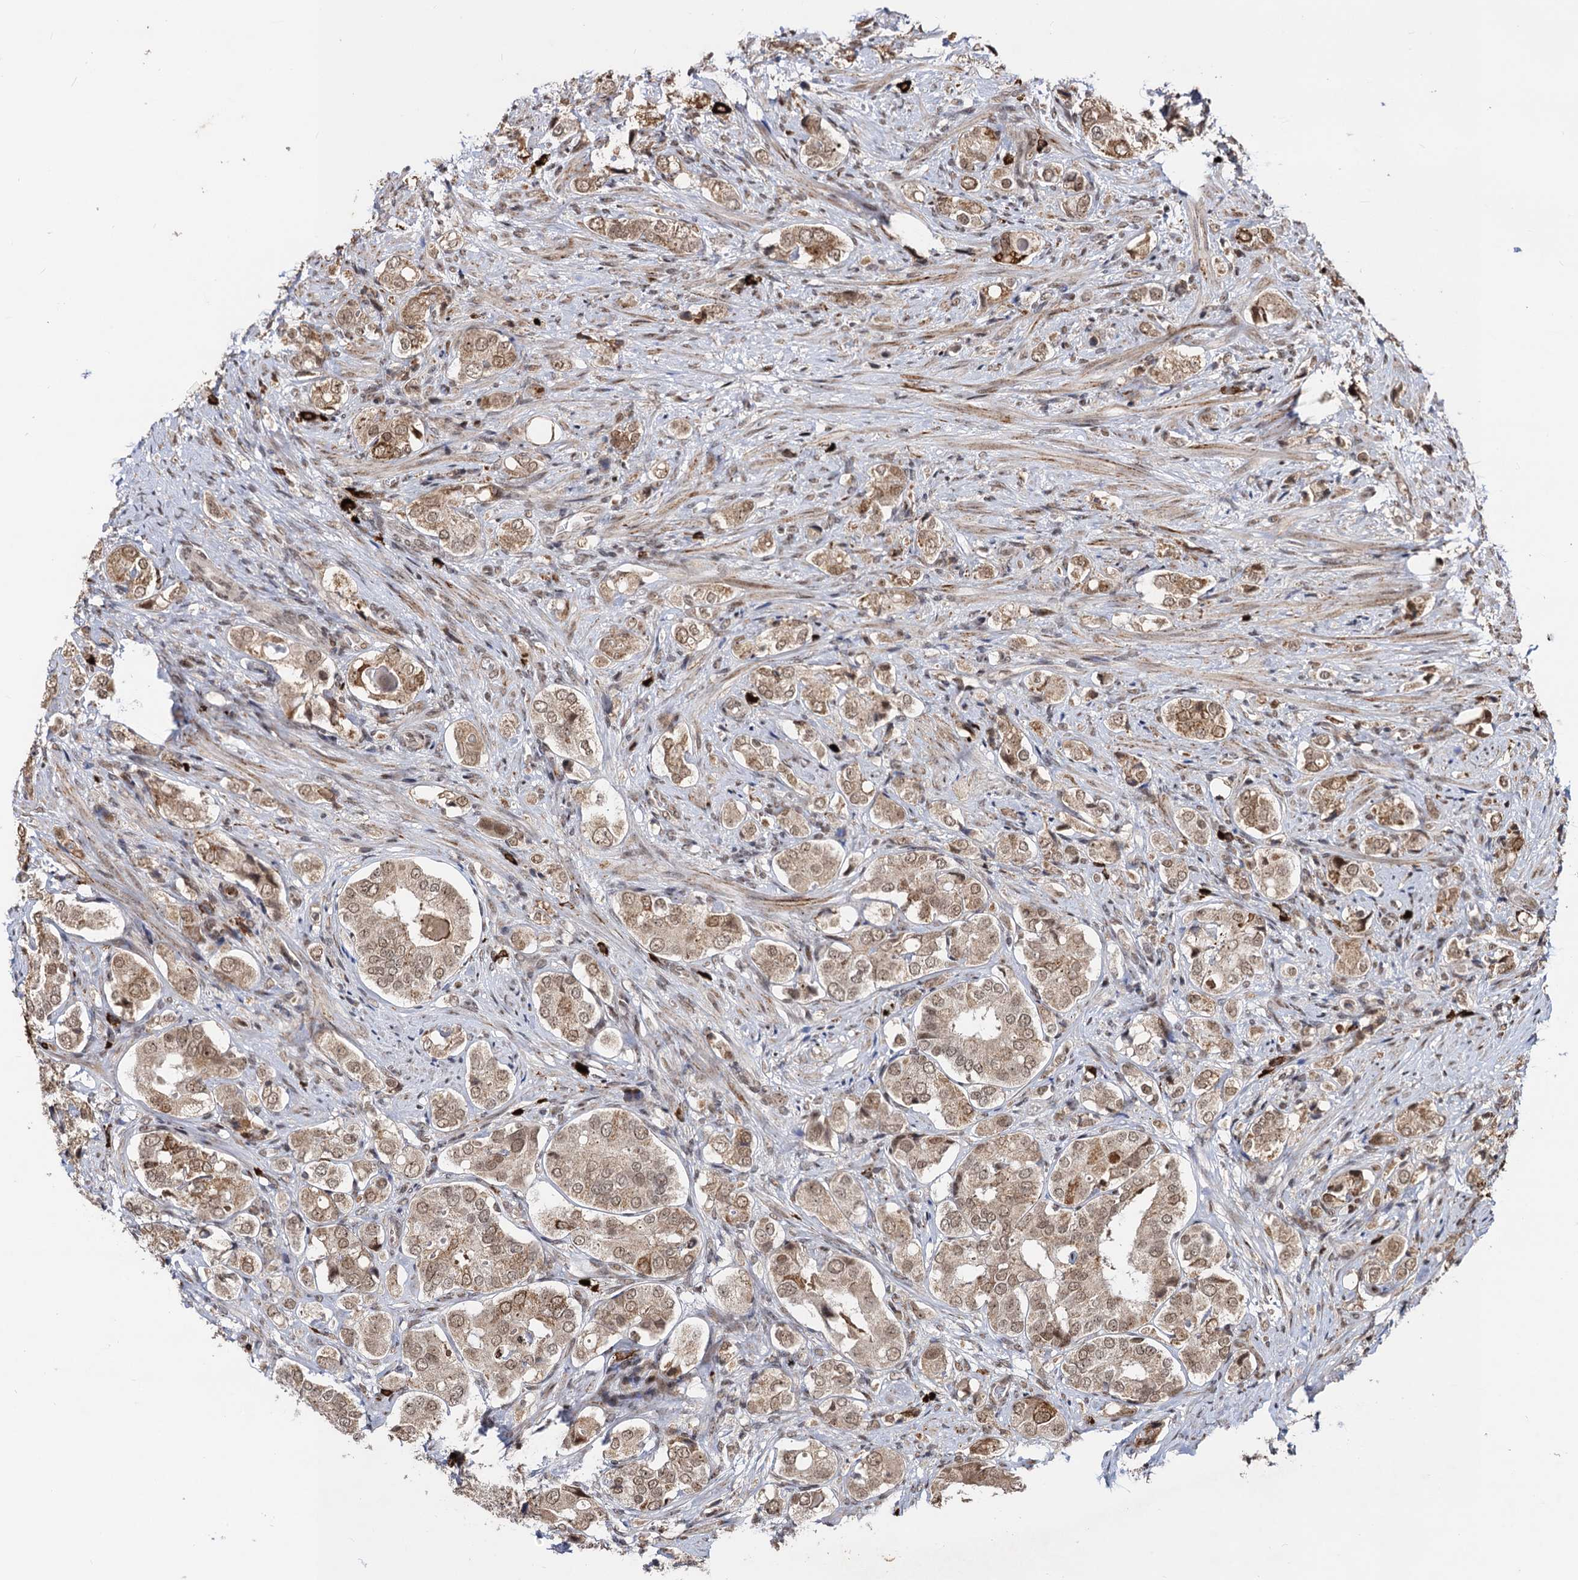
{"staining": {"intensity": "moderate", "quantity": ">75%", "location": "cytoplasmic/membranous,nuclear"}, "tissue": "prostate cancer", "cell_type": "Tumor cells", "image_type": "cancer", "snomed": [{"axis": "morphology", "description": "Adenocarcinoma, High grade"}, {"axis": "topography", "description": "Prostate"}], "caption": "High-magnification brightfield microscopy of prostate adenocarcinoma (high-grade) stained with DAB (3,3'-diaminobenzidine) (brown) and counterstained with hematoxylin (blue). tumor cells exhibit moderate cytoplasmic/membranous and nuclear expression is present in about>75% of cells.", "gene": "SFSWAP", "patient": {"sex": "male", "age": 65}}